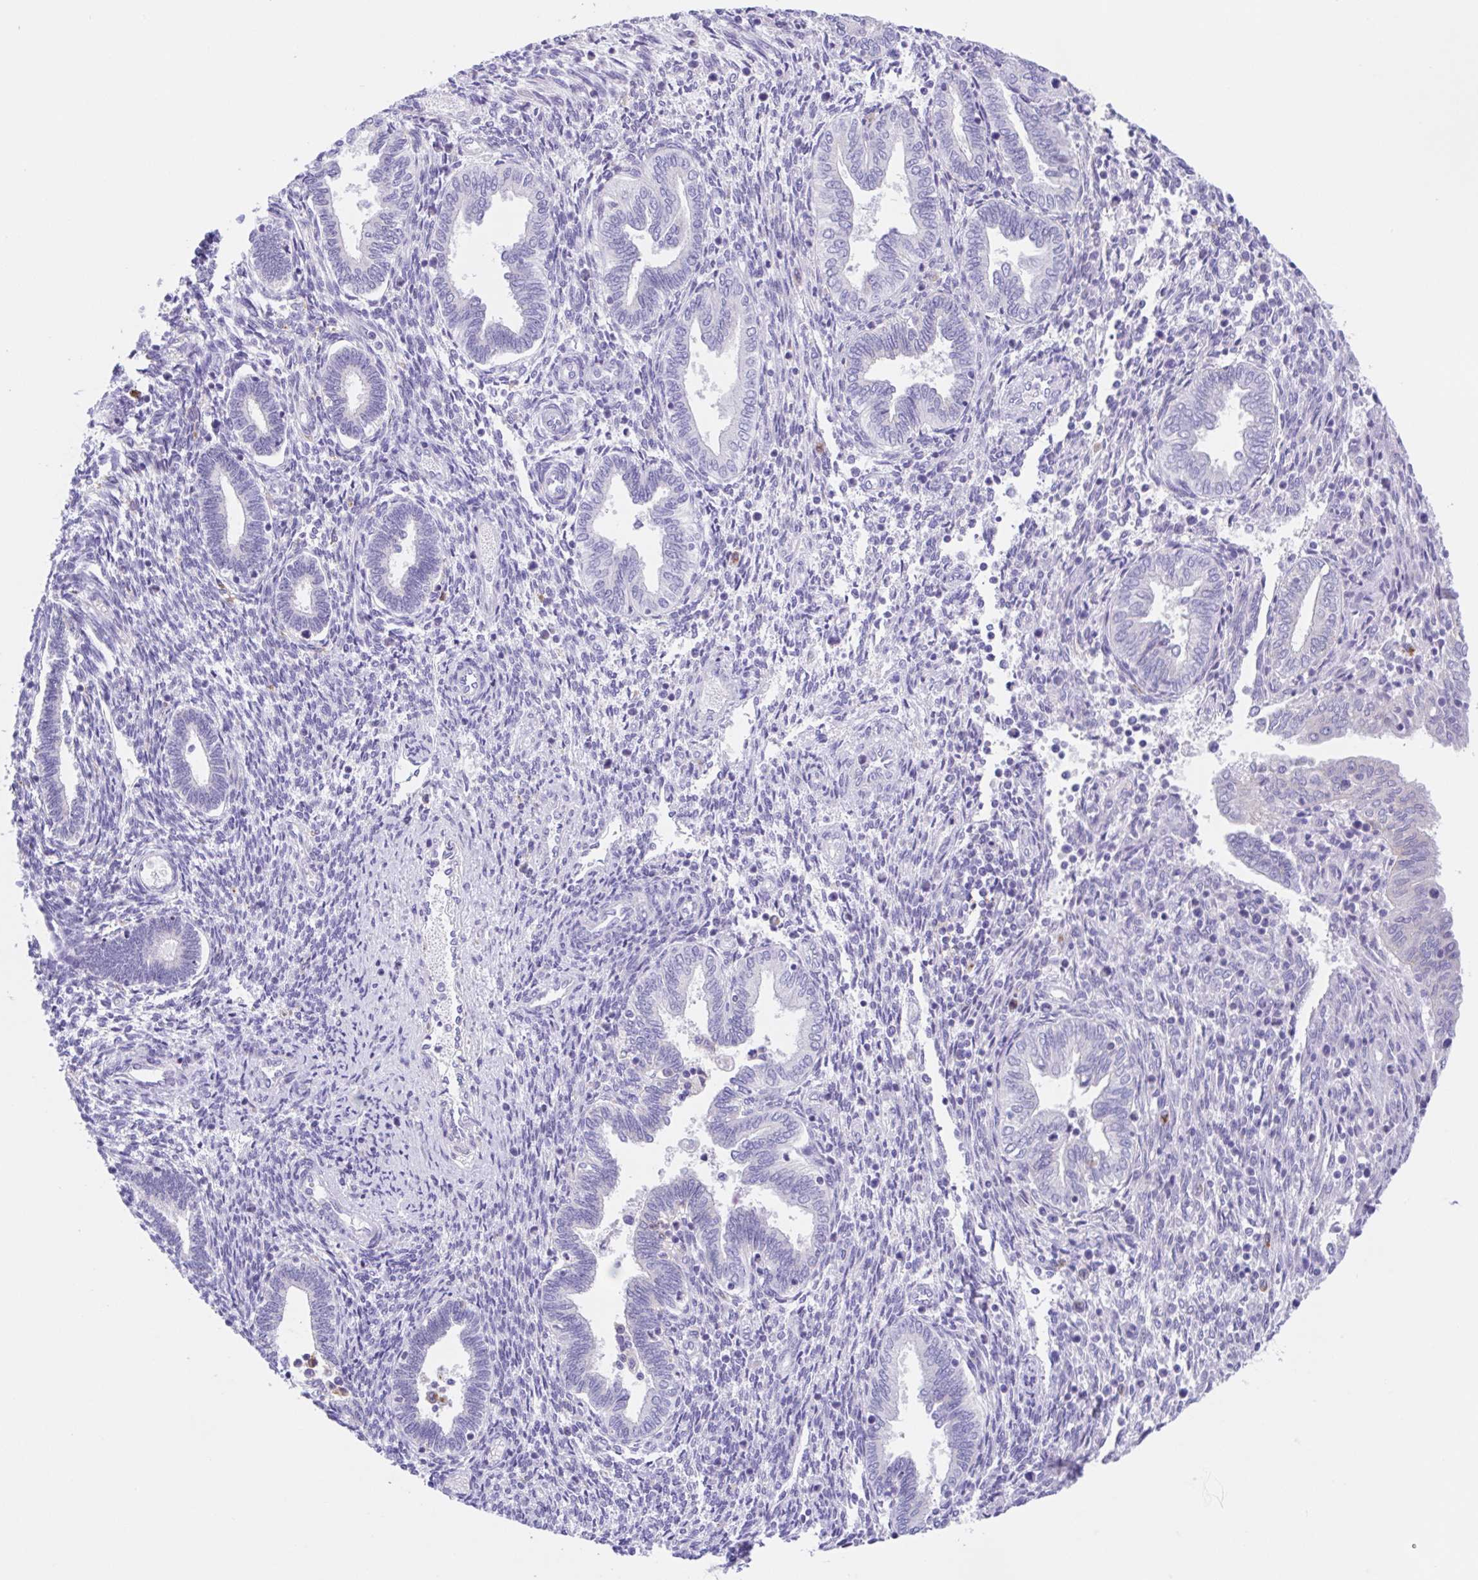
{"staining": {"intensity": "negative", "quantity": "none", "location": "none"}, "tissue": "endometrium", "cell_type": "Cells in endometrial stroma", "image_type": "normal", "snomed": [{"axis": "morphology", "description": "Normal tissue, NOS"}, {"axis": "topography", "description": "Endometrium"}], "caption": "IHC histopathology image of normal endometrium: endometrium stained with DAB shows no significant protein positivity in cells in endometrial stroma.", "gene": "SCG3", "patient": {"sex": "female", "age": 42}}